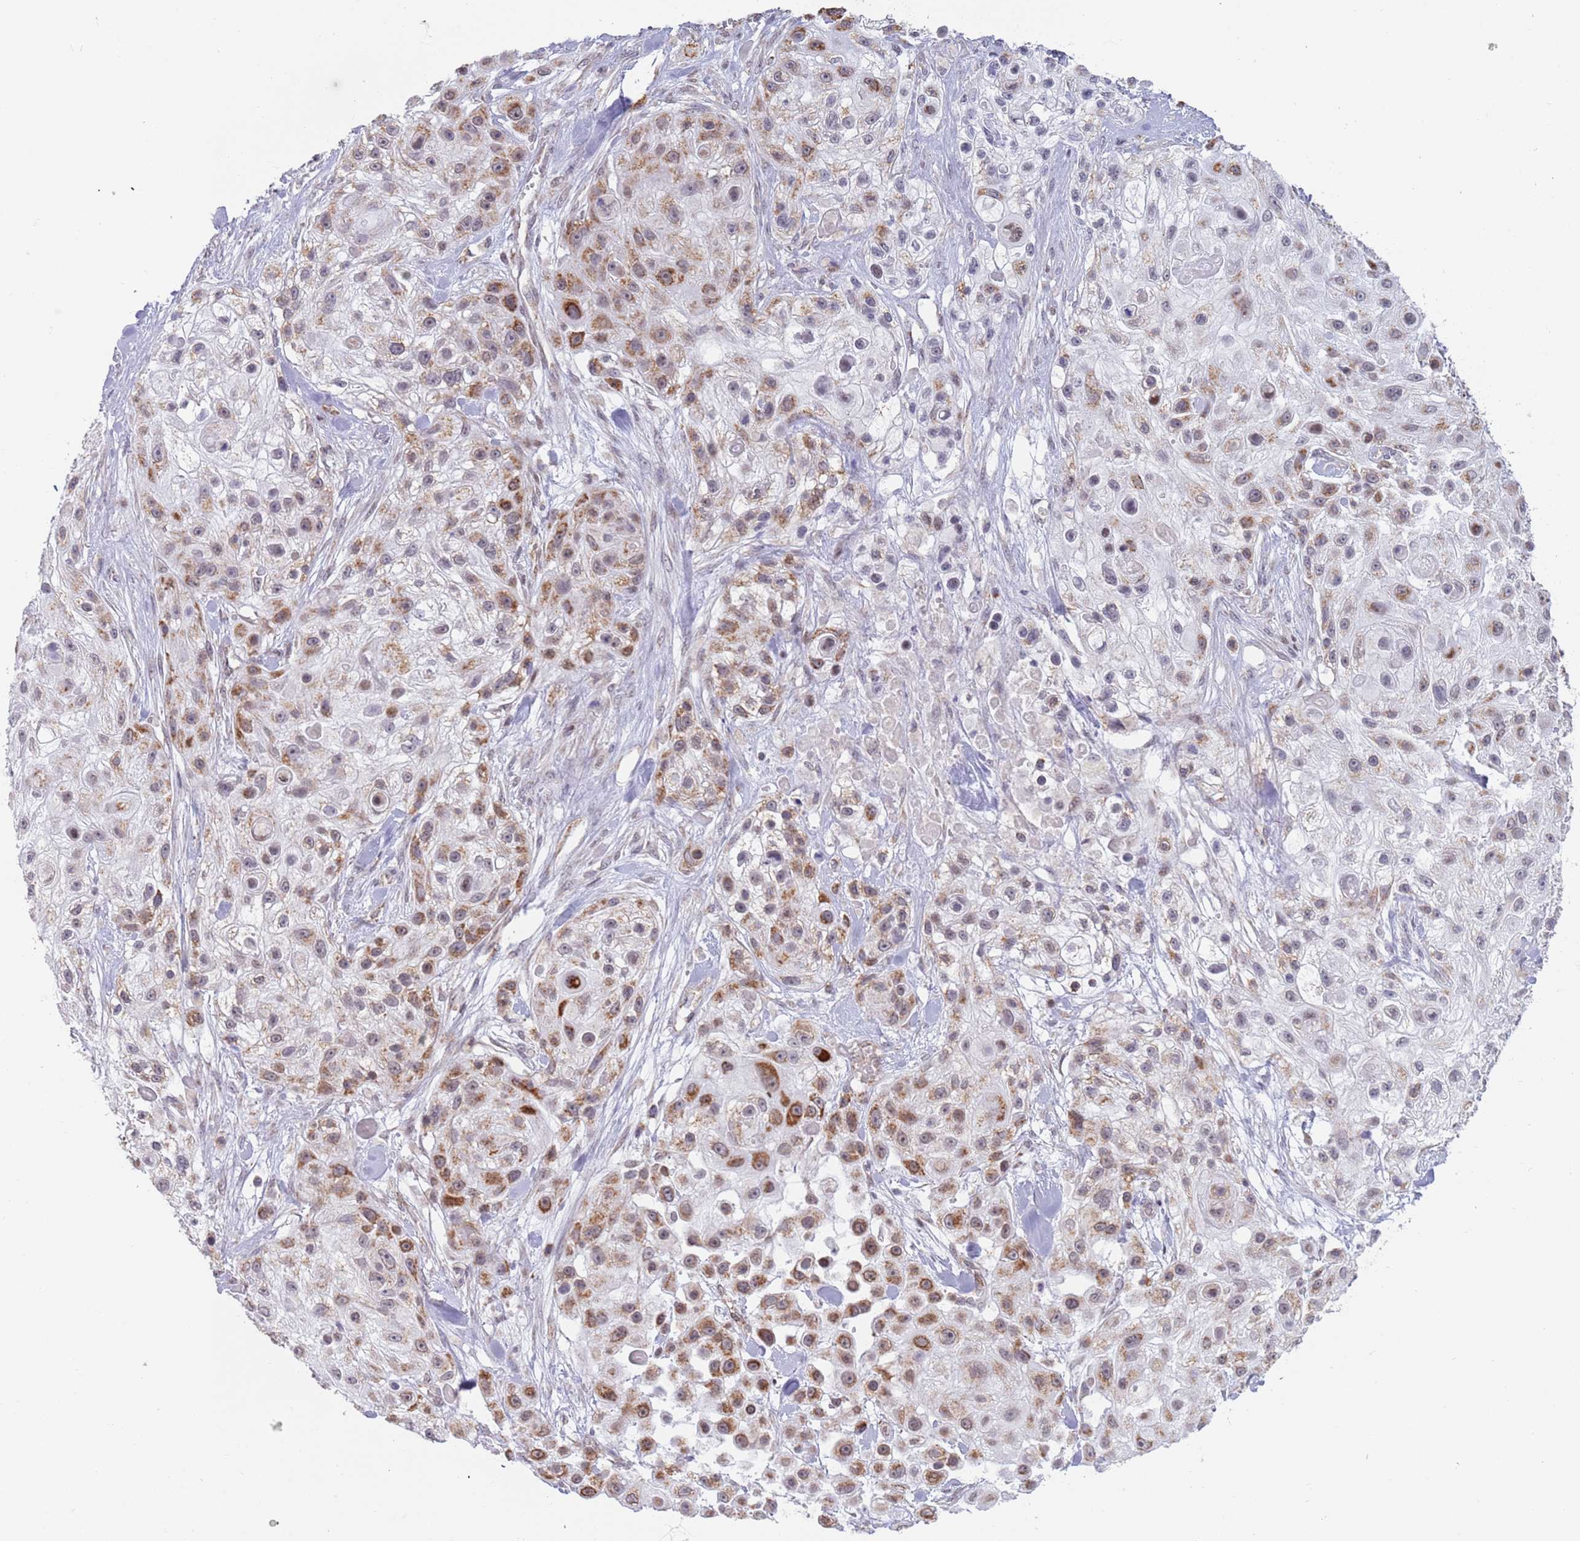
{"staining": {"intensity": "moderate", "quantity": ">75%", "location": "cytoplasmic/membranous"}, "tissue": "skin cancer", "cell_type": "Tumor cells", "image_type": "cancer", "snomed": [{"axis": "morphology", "description": "Squamous cell carcinoma, NOS"}, {"axis": "topography", "description": "Skin"}], "caption": "Human skin cancer stained with a protein marker displays moderate staining in tumor cells.", "gene": "TIMM13", "patient": {"sex": "male", "age": 67}}